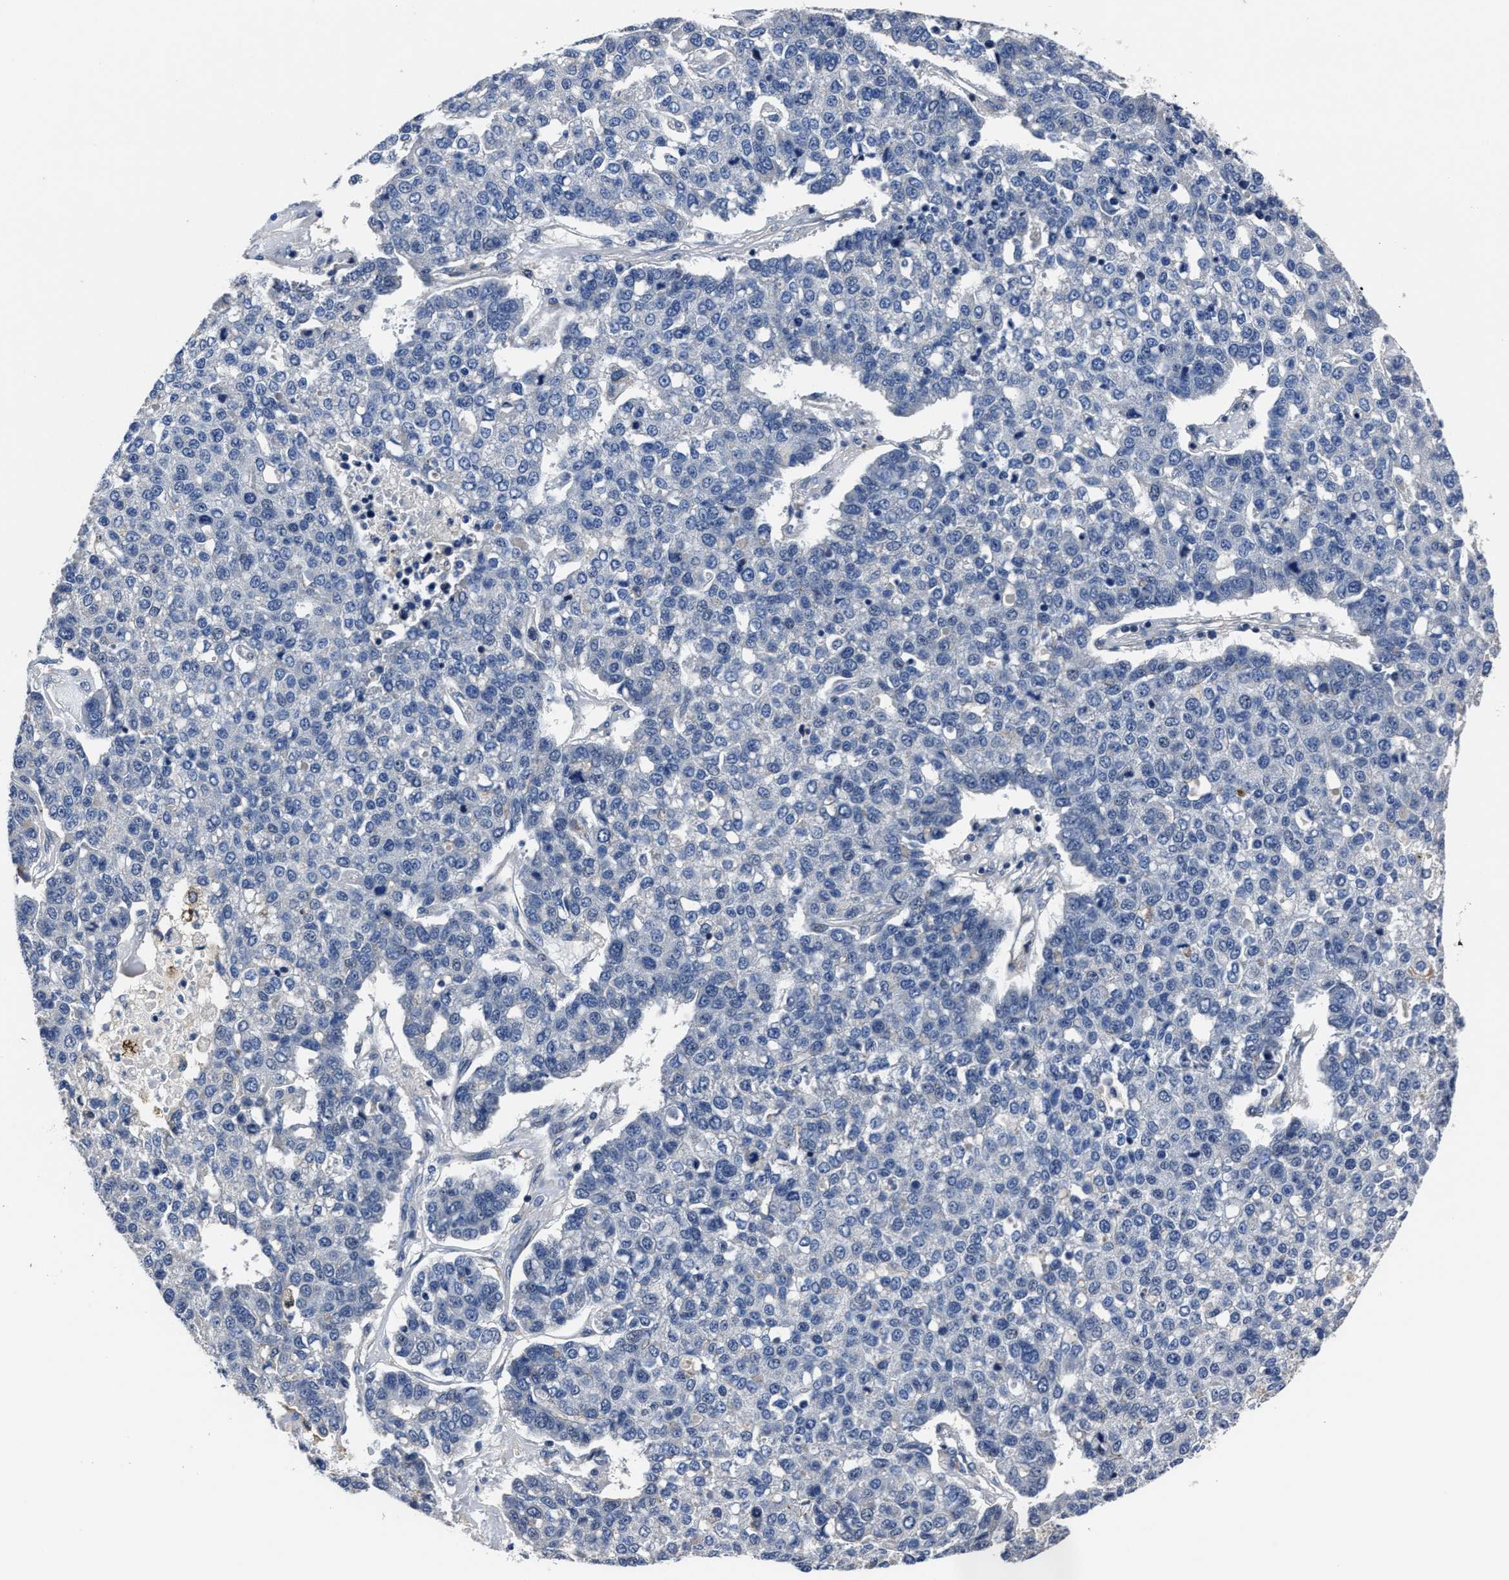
{"staining": {"intensity": "negative", "quantity": "none", "location": "none"}, "tissue": "pancreatic cancer", "cell_type": "Tumor cells", "image_type": "cancer", "snomed": [{"axis": "morphology", "description": "Adenocarcinoma, NOS"}, {"axis": "topography", "description": "Pancreas"}], "caption": "Immunohistochemistry micrograph of human adenocarcinoma (pancreatic) stained for a protein (brown), which displays no staining in tumor cells.", "gene": "RSBN1L", "patient": {"sex": "female", "age": 61}}